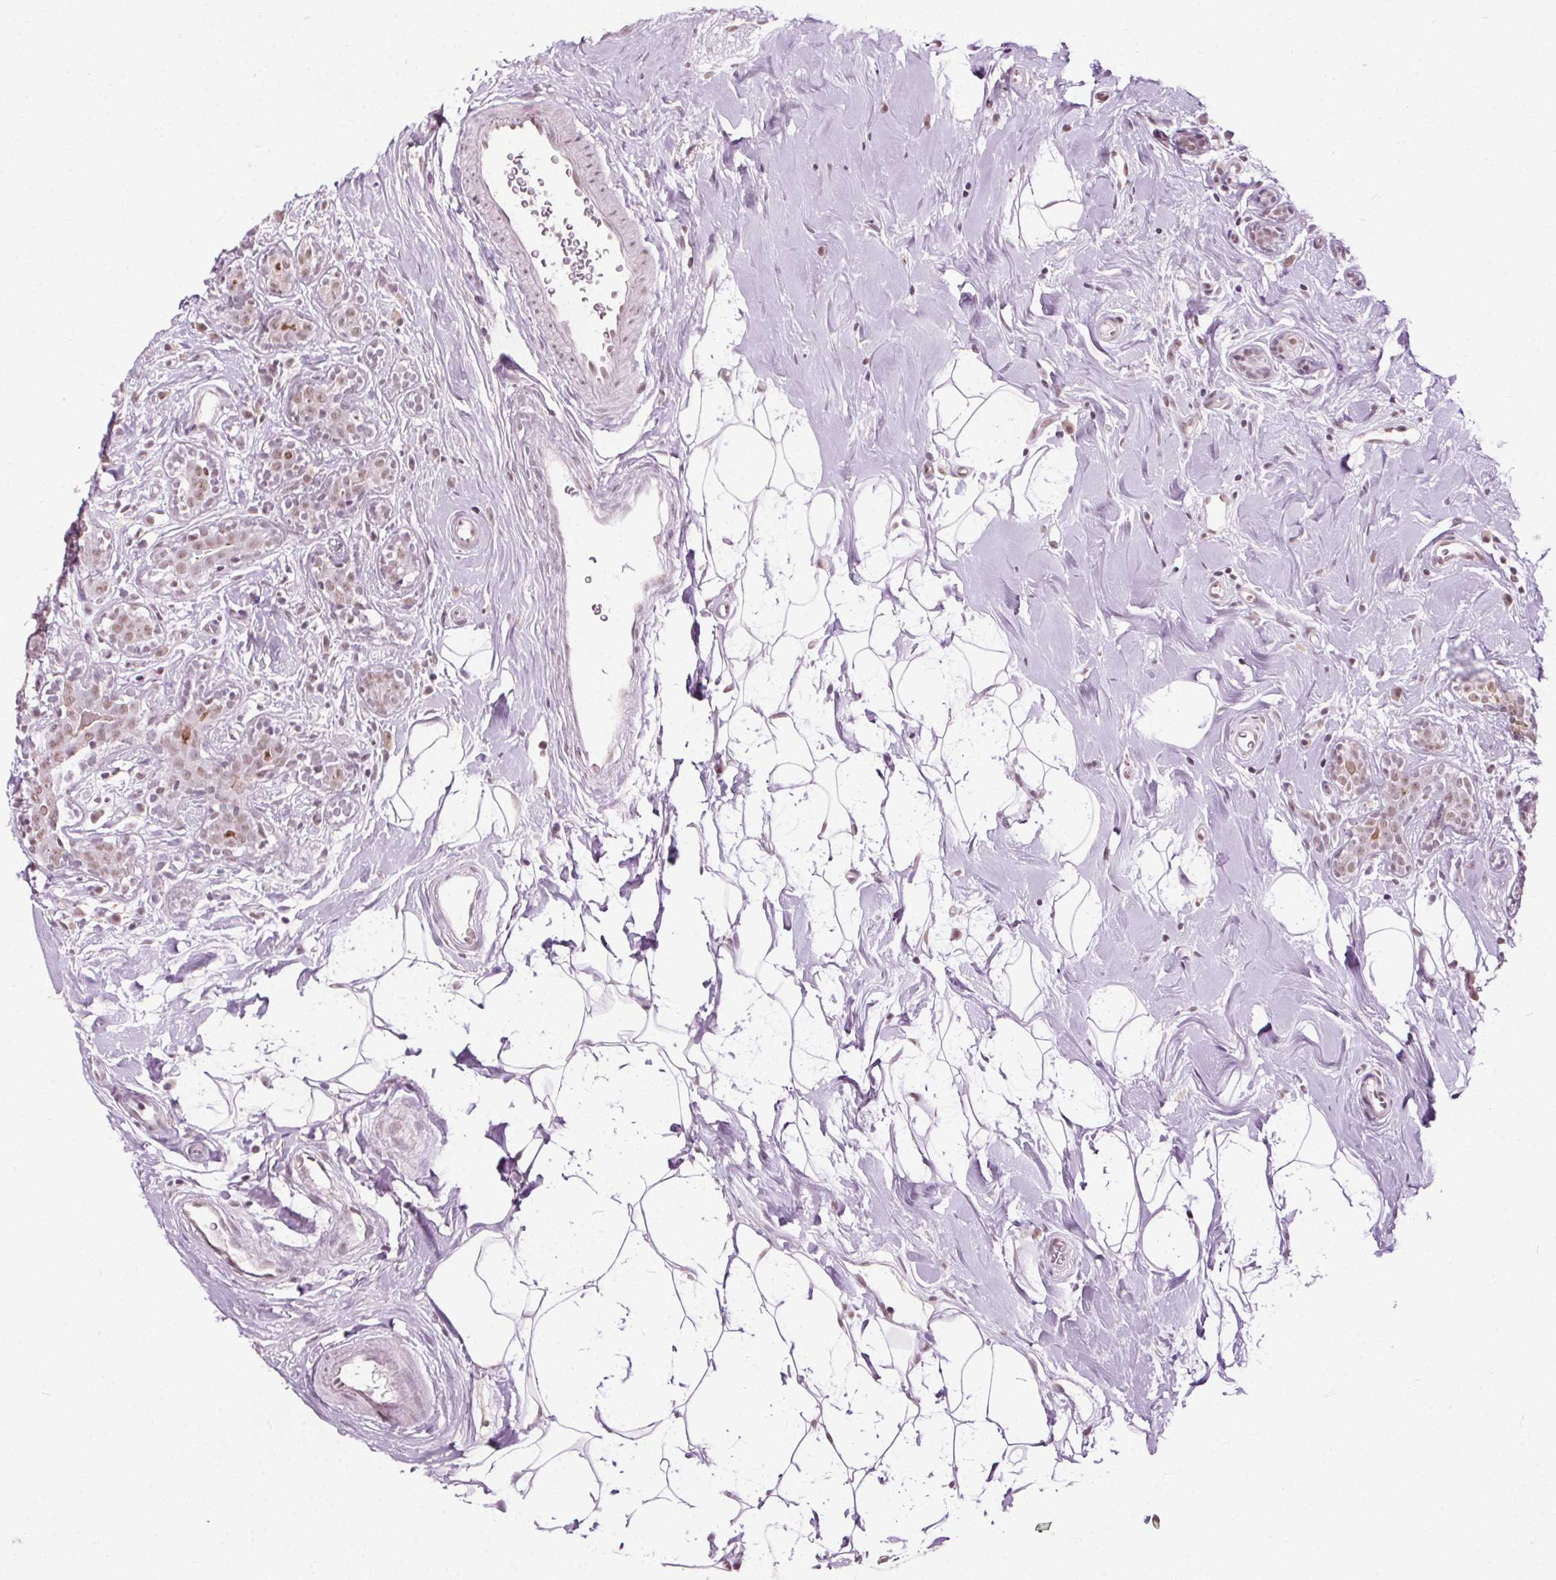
{"staining": {"intensity": "weak", "quantity": "<25%", "location": "nuclear"}, "tissue": "breast cancer", "cell_type": "Tumor cells", "image_type": "cancer", "snomed": [{"axis": "morphology", "description": "Normal tissue, NOS"}, {"axis": "morphology", "description": "Duct carcinoma"}, {"axis": "topography", "description": "Breast"}], "caption": "This is an IHC histopathology image of breast infiltrating ductal carcinoma. There is no expression in tumor cells.", "gene": "CEBPA", "patient": {"sex": "female", "age": 43}}